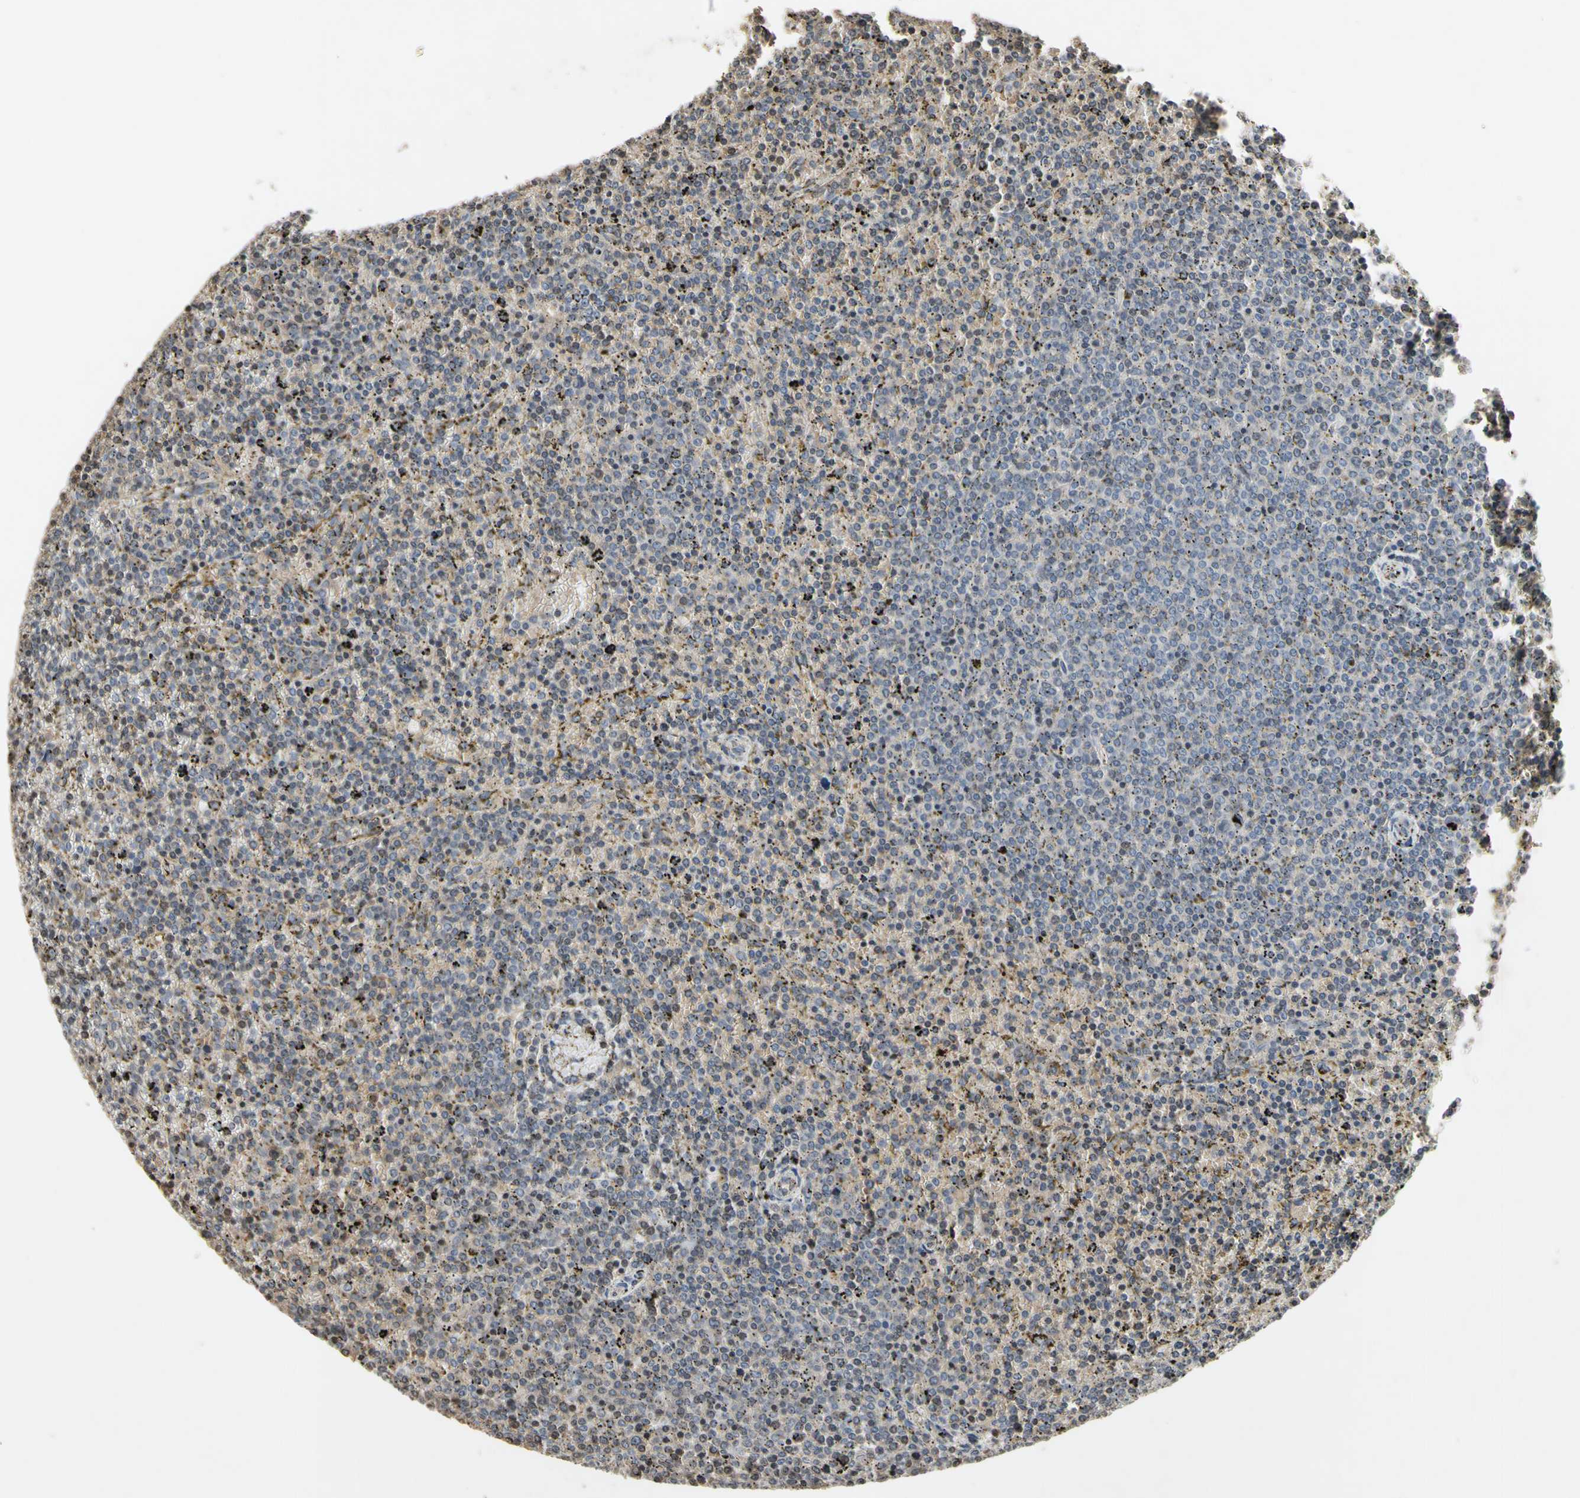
{"staining": {"intensity": "negative", "quantity": "none", "location": "none"}, "tissue": "lymphoma", "cell_type": "Tumor cells", "image_type": "cancer", "snomed": [{"axis": "morphology", "description": "Malignant lymphoma, non-Hodgkin's type, Low grade"}, {"axis": "topography", "description": "Spleen"}], "caption": "This is a image of IHC staining of malignant lymphoma, non-Hodgkin's type (low-grade), which shows no expression in tumor cells.", "gene": "ARG1", "patient": {"sex": "female", "age": 77}}